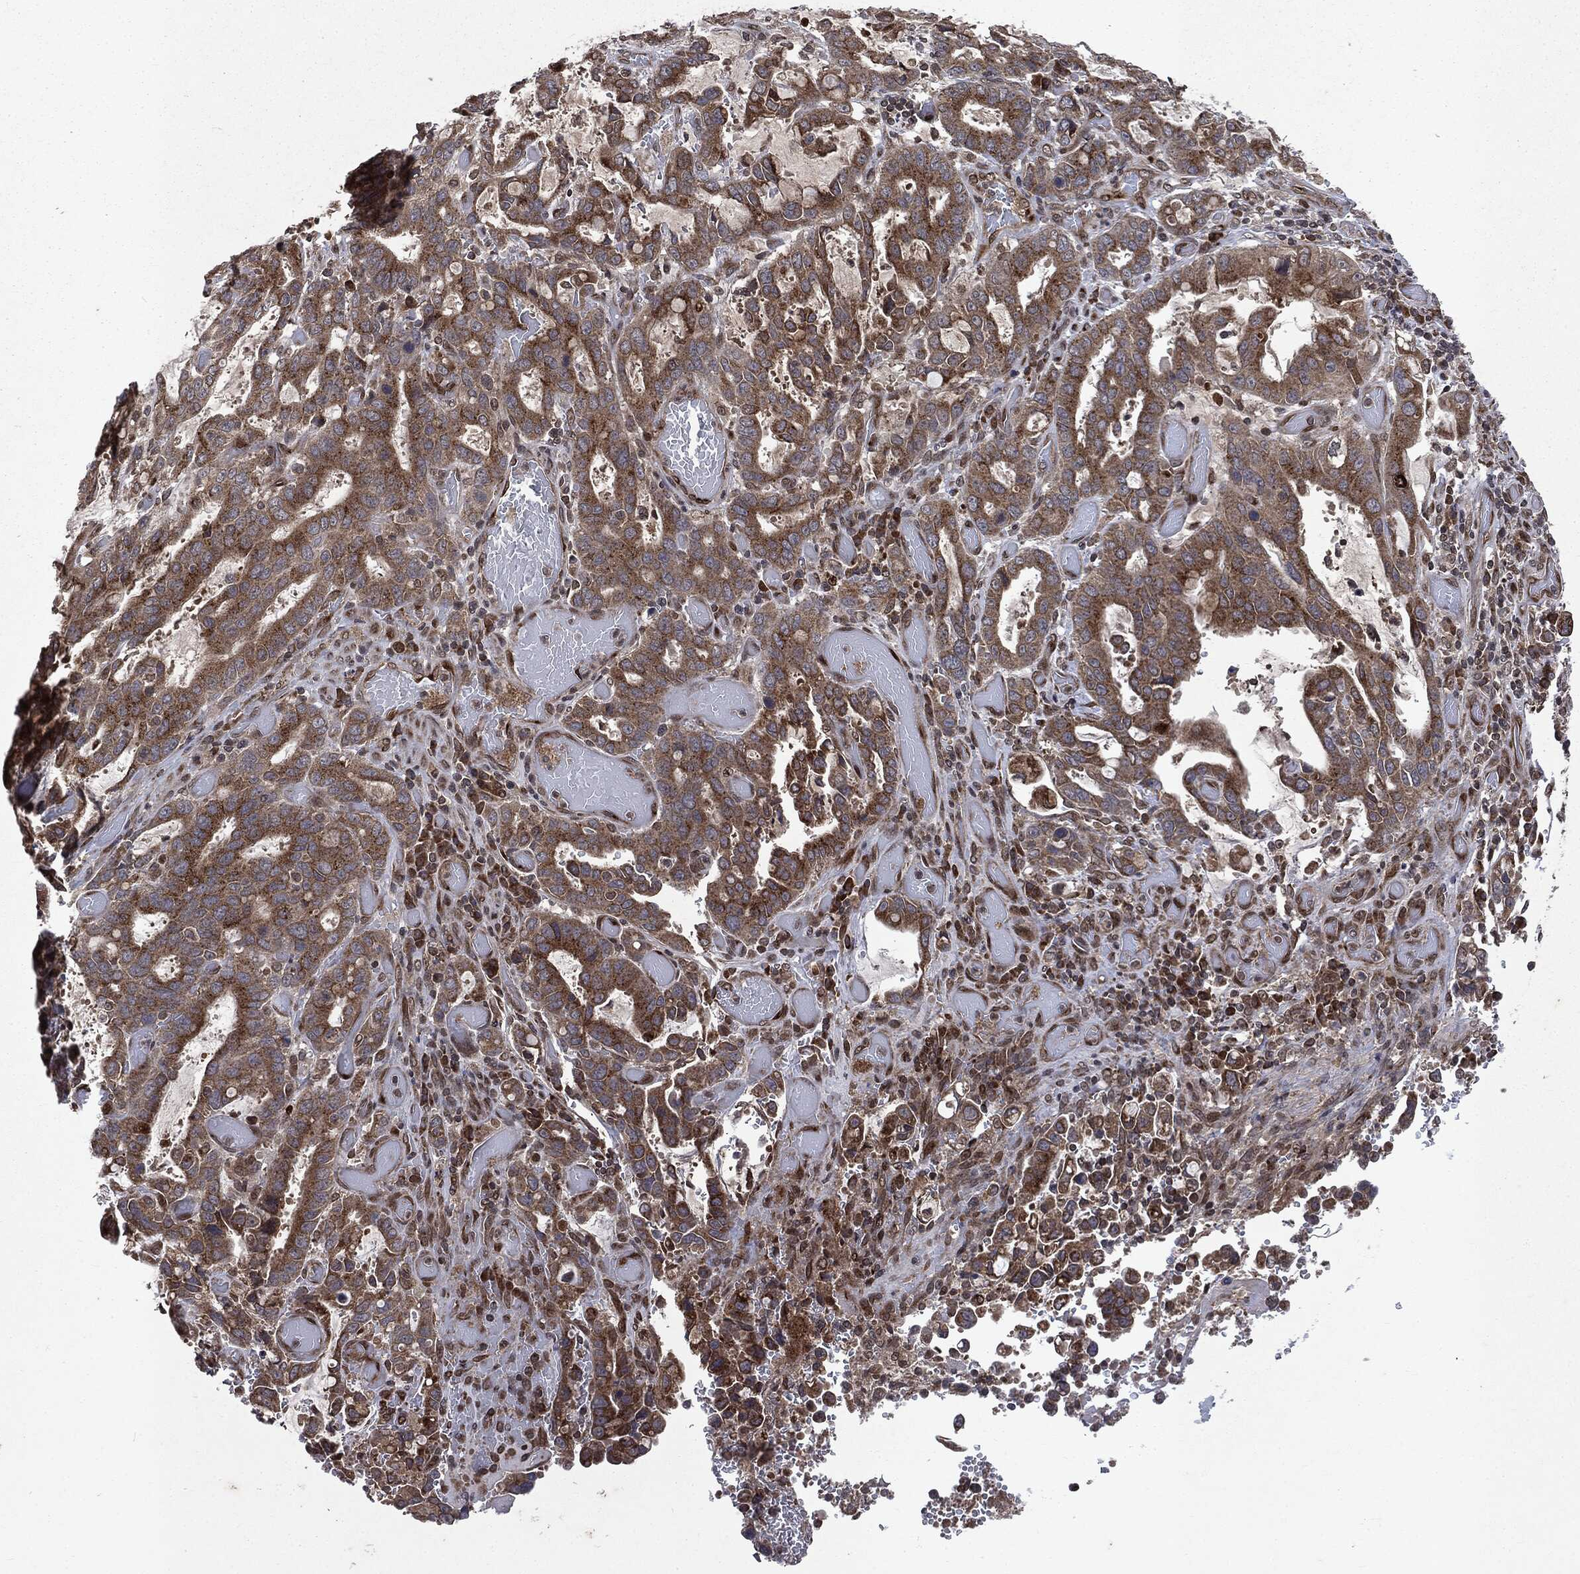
{"staining": {"intensity": "strong", "quantity": ">75%", "location": "cytoplasmic/membranous"}, "tissue": "stomach cancer", "cell_type": "Tumor cells", "image_type": "cancer", "snomed": [{"axis": "morphology", "description": "Adenocarcinoma, NOS"}, {"axis": "topography", "description": "Stomach, upper"}, {"axis": "topography", "description": "Stomach"}], "caption": "IHC micrograph of human stomach cancer stained for a protein (brown), which demonstrates high levels of strong cytoplasmic/membranous positivity in approximately >75% of tumor cells.", "gene": "PLPPR2", "patient": {"sex": "male", "age": 62}}